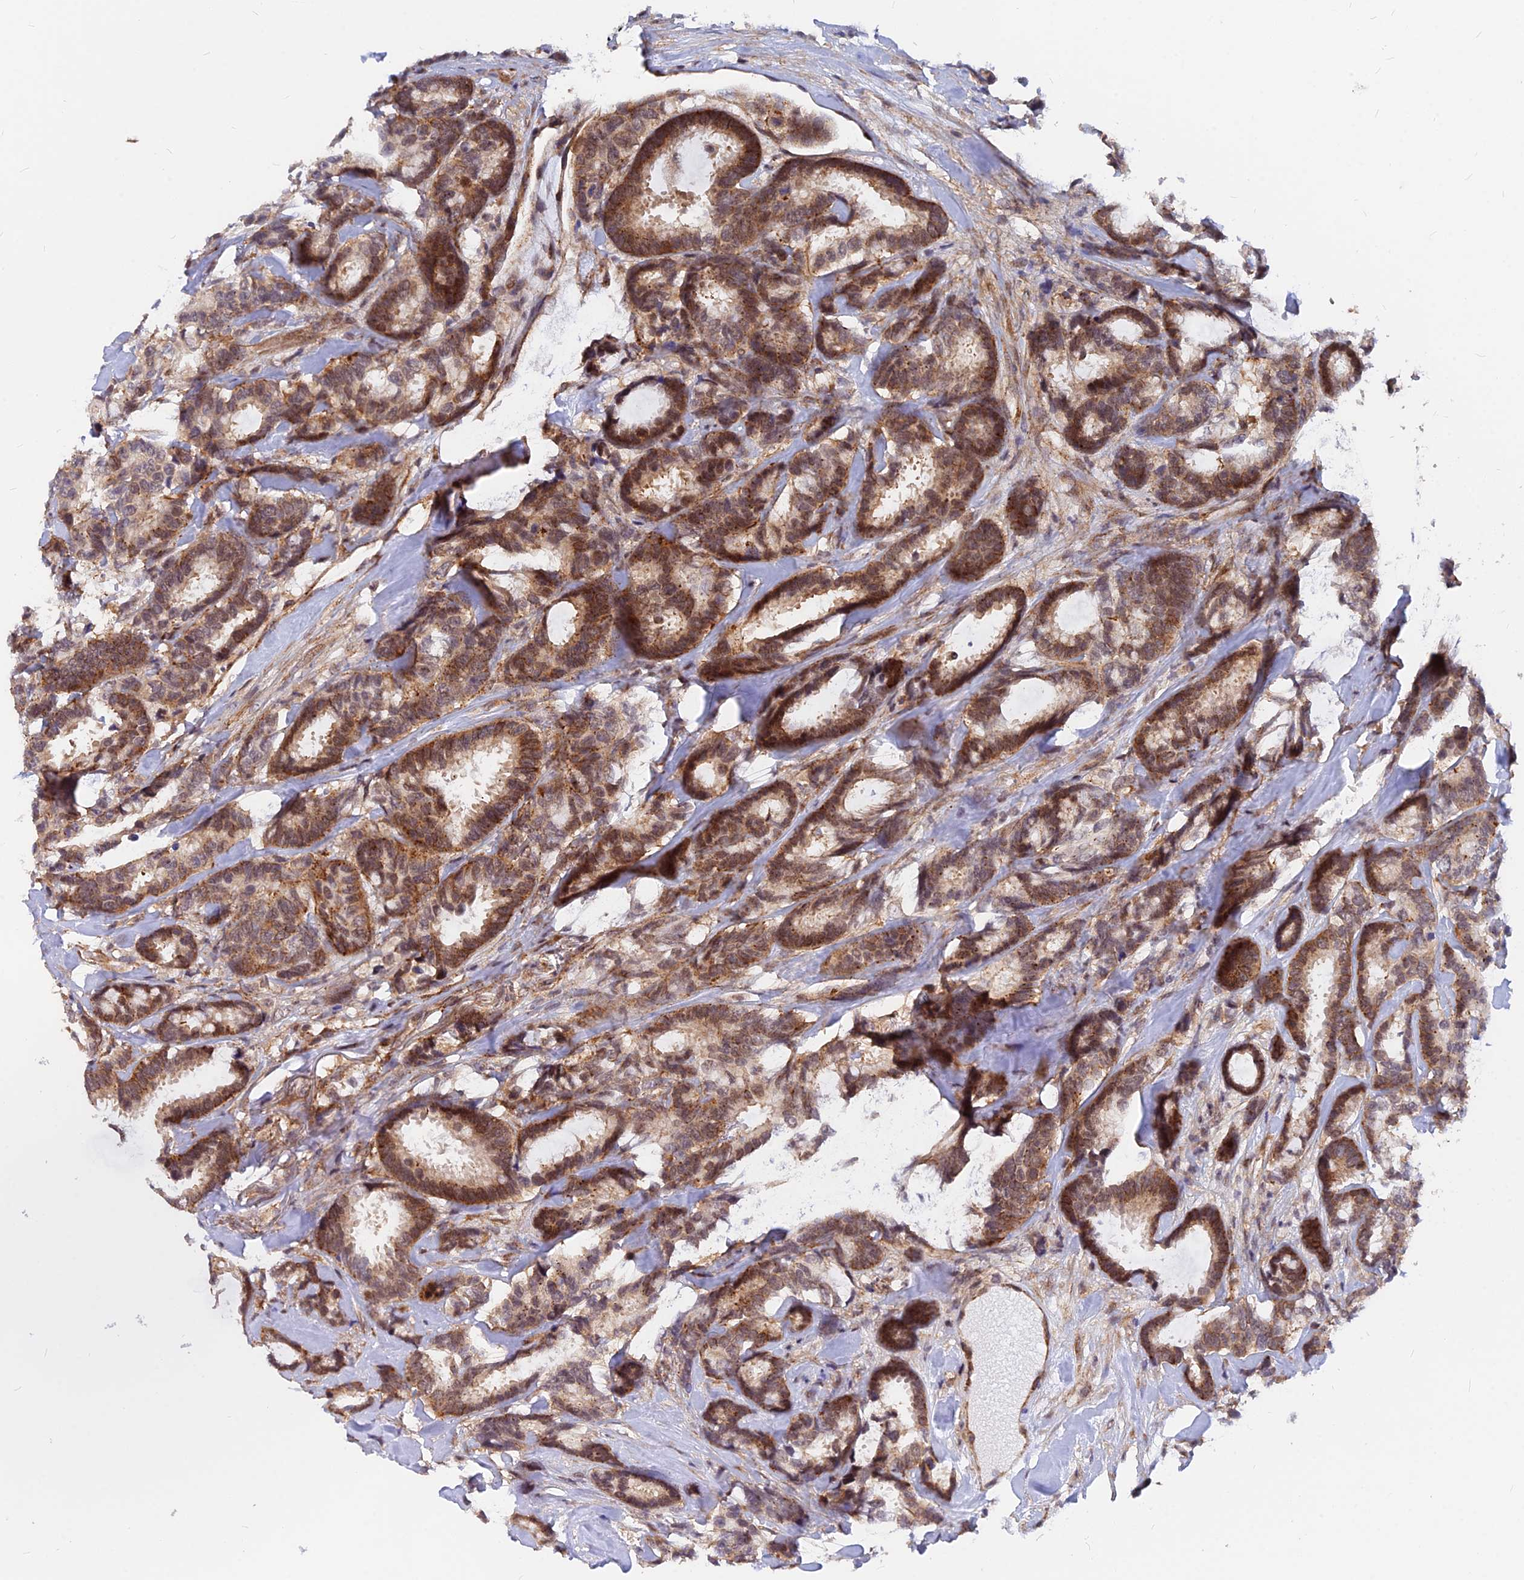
{"staining": {"intensity": "moderate", "quantity": ">75%", "location": "cytoplasmic/membranous,nuclear"}, "tissue": "breast cancer", "cell_type": "Tumor cells", "image_type": "cancer", "snomed": [{"axis": "morphology", "description": "Duct carcinoma"}, {"axis": "topography", "description": "Breast"}], "caption": "Immunohistochemical staining of breast cancer (infiltrating ductal carcinoma) shows moderate cytoplasmic/membranous and nuclear protein positivity in about >75% of tumor cells. (Brightfield microscopy of DAB IHC at high magnification).", "gene": "VSTM2L", "patient": {"sex": "female", "age": 87}}